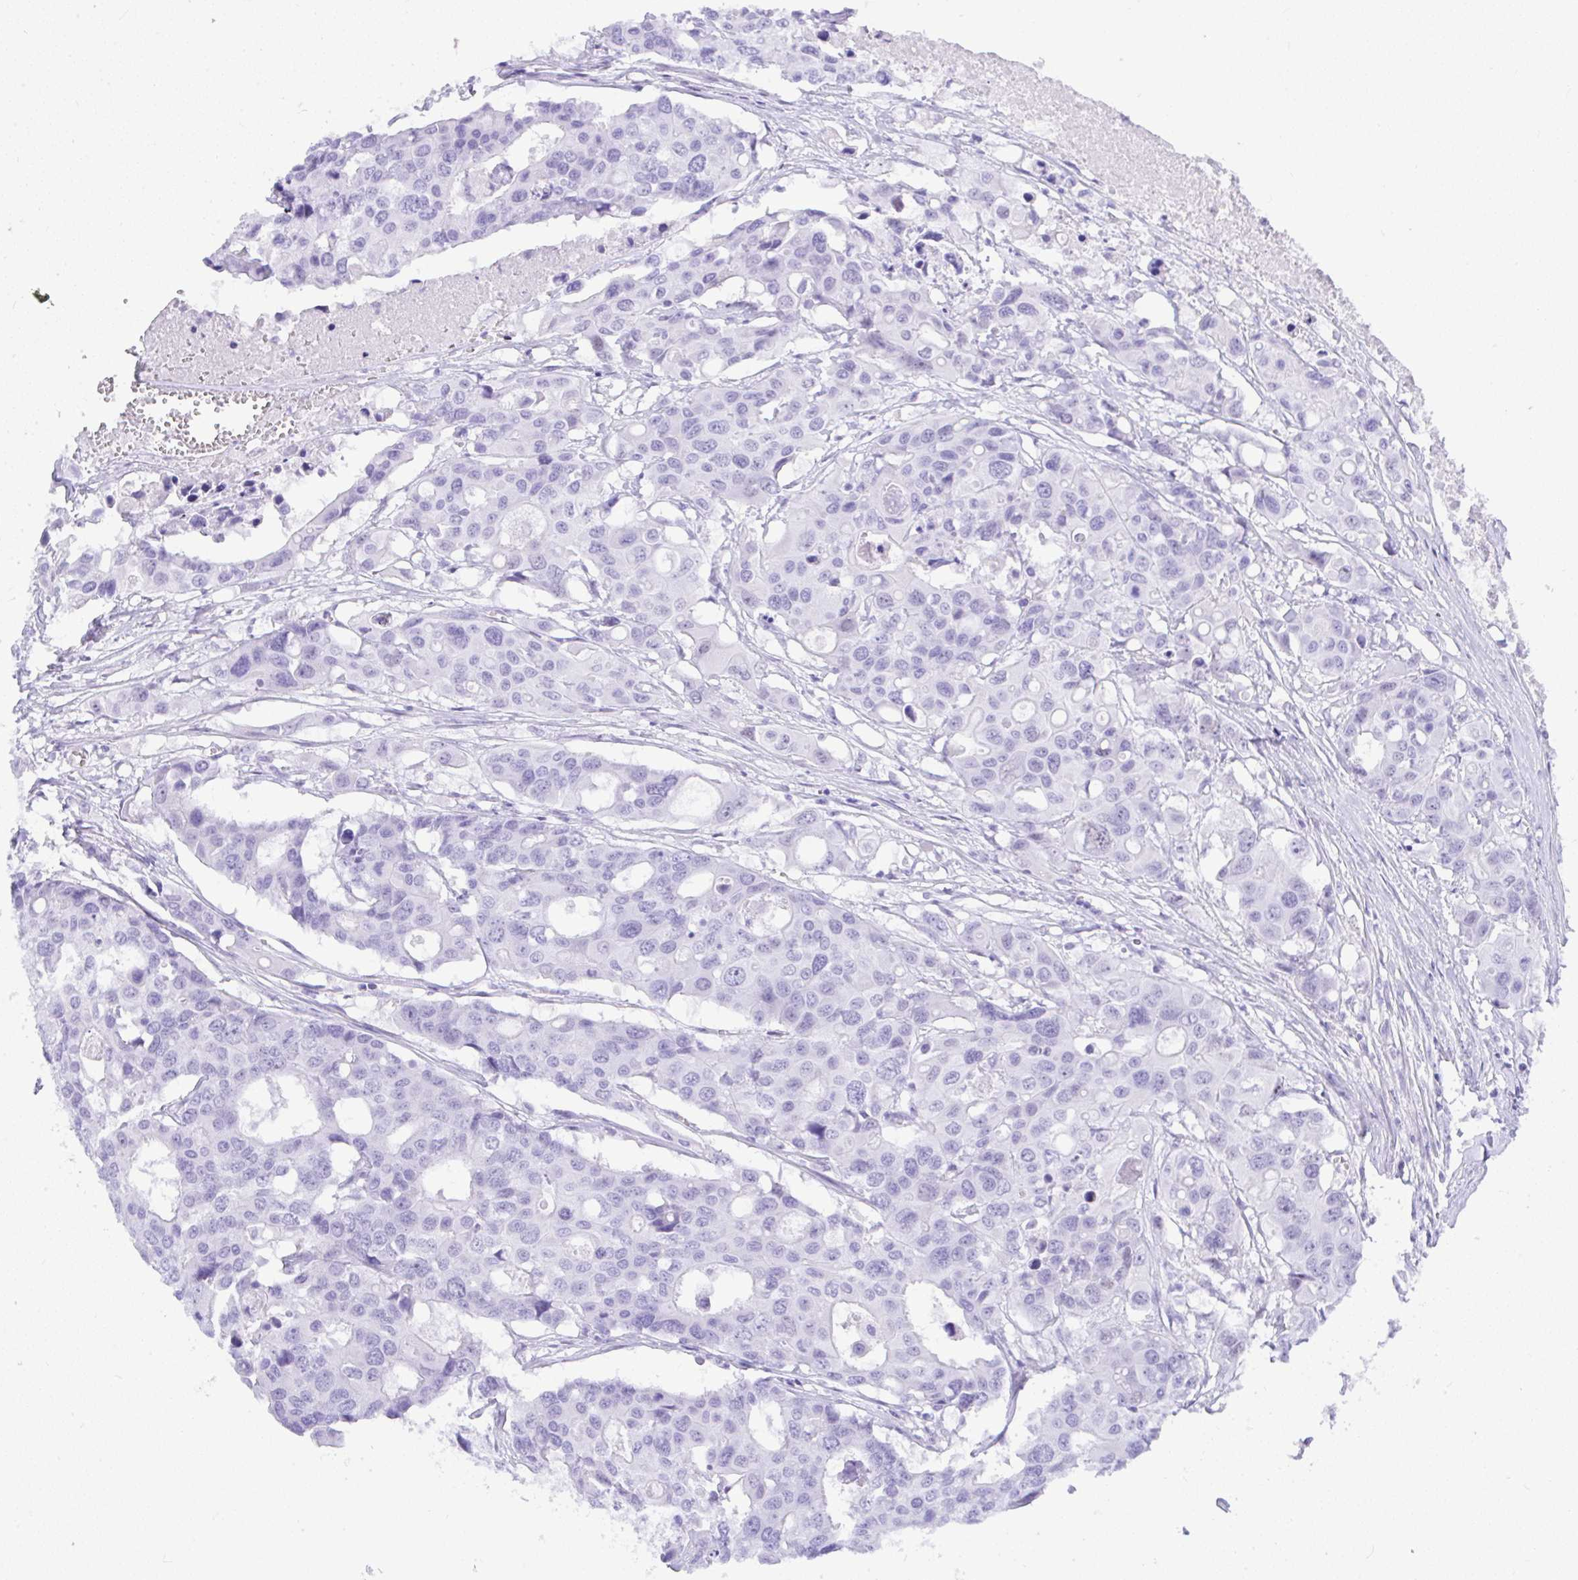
{"staining": {"intensity": "negative", "quantity": "none", "location": "none"}, "tissue": "colorectal cancer", "cell_type": "Tumor cells", "image_type": "cancer", "snomed": [{"axis": "morphology", "description": "Adenocarcinoma, NOS"}, {"axis": "topography", "description": "Colon"}], "caption": "Photomicrograph shows no significant protein positivity in tumor cells of adenocarcinoma (colorectal).", "gene": "SEL1L2", "patient": {"sex": "male", "age": 77}}